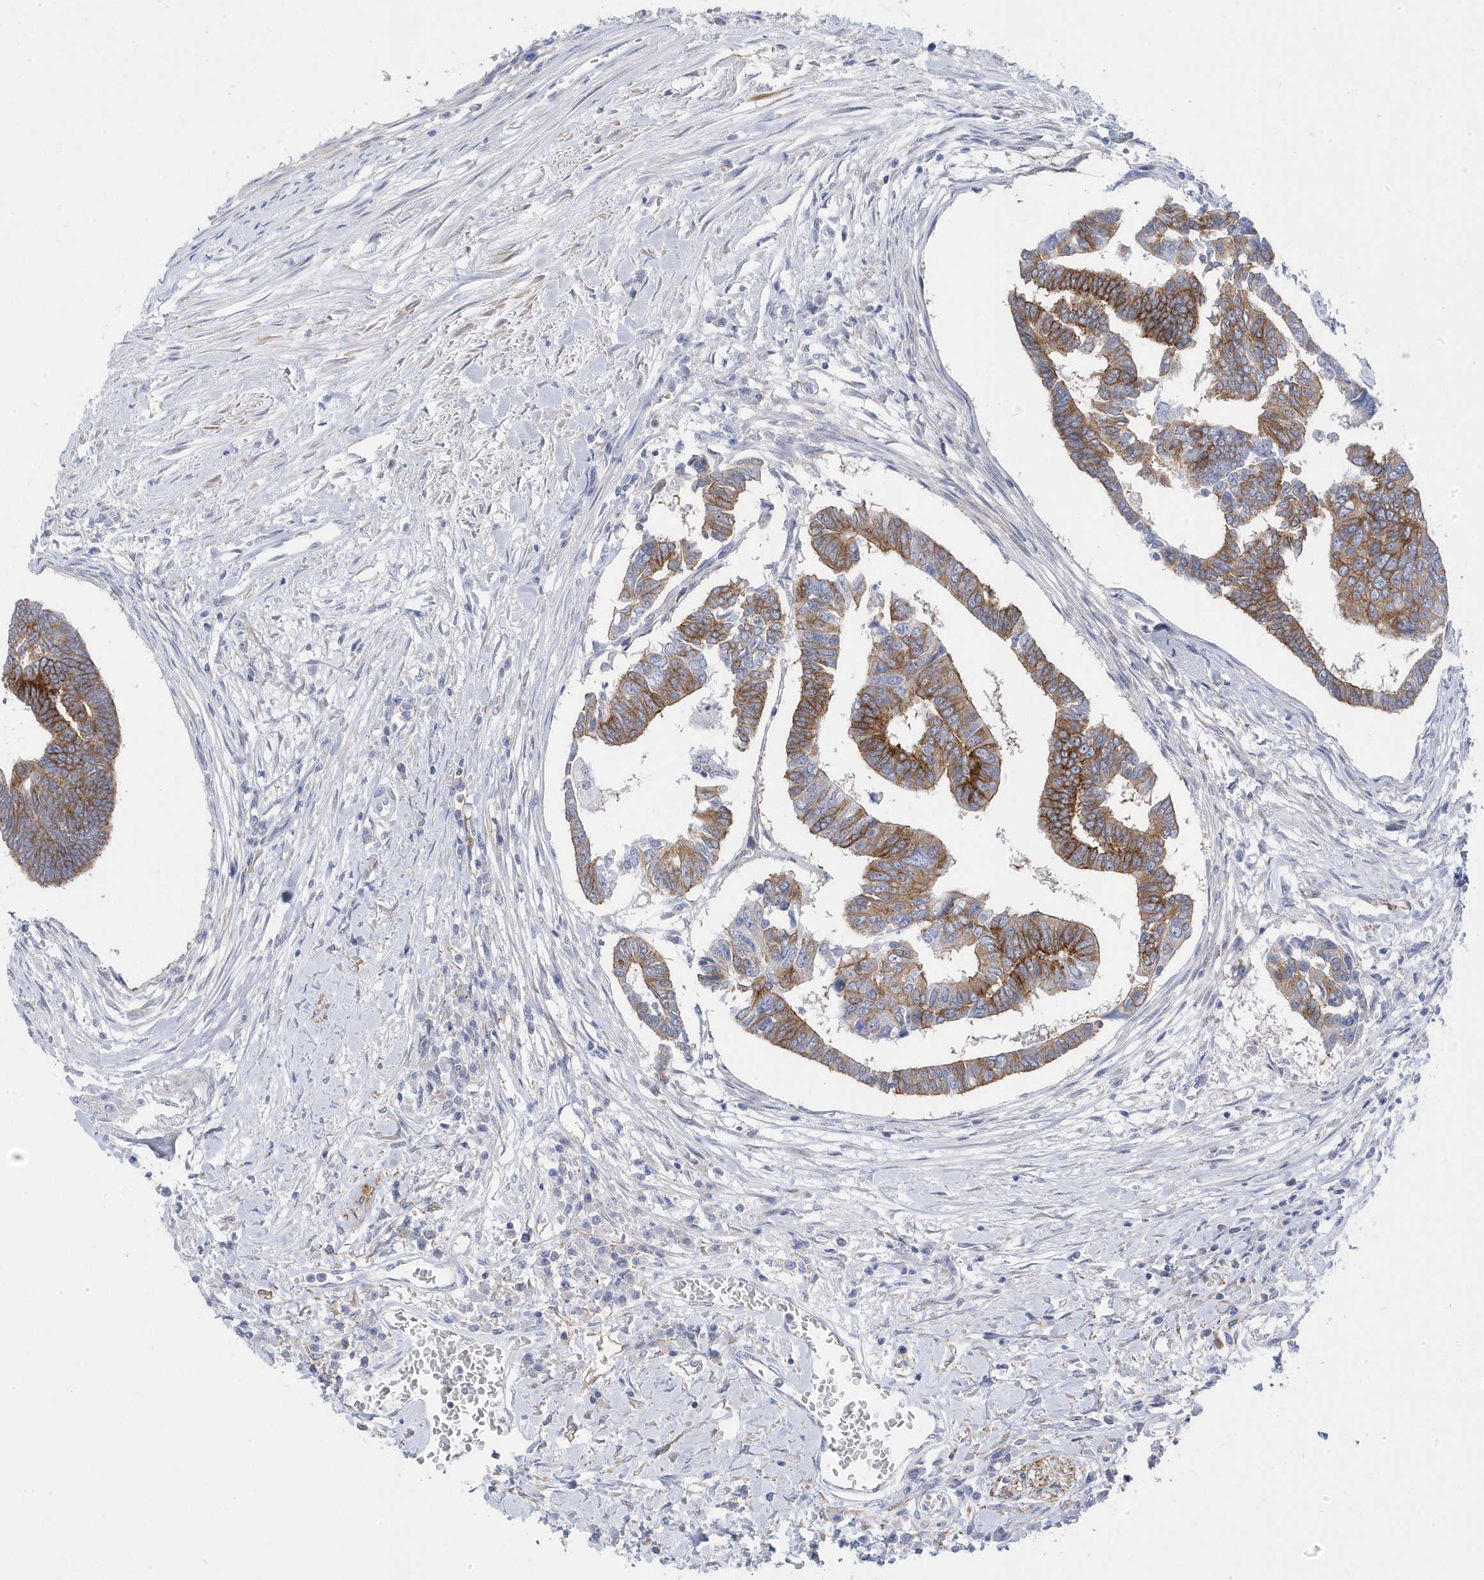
{"staining": {"intensity": "strong", "quantity": "25%-75%", "location": "cytoplasmic/membranous"}, "tissue": "colorectal cancer", "cell_type": "Tumor cells", "image_type": "cancer", "snomed": [{"axis": "morphology", "description": "Adenocarcinoma, NOS"}, {"axis": "topography", "description": "Rectum"}], "caption": "Tumor cells show high levels of strong cytoplasmic/membranous staining in approximately 25%-75% of cells in human colorectal cancer (adenocarcinoma).", "gene": "ANAPC1", "patient": {"sex": "female", "age": 65}}